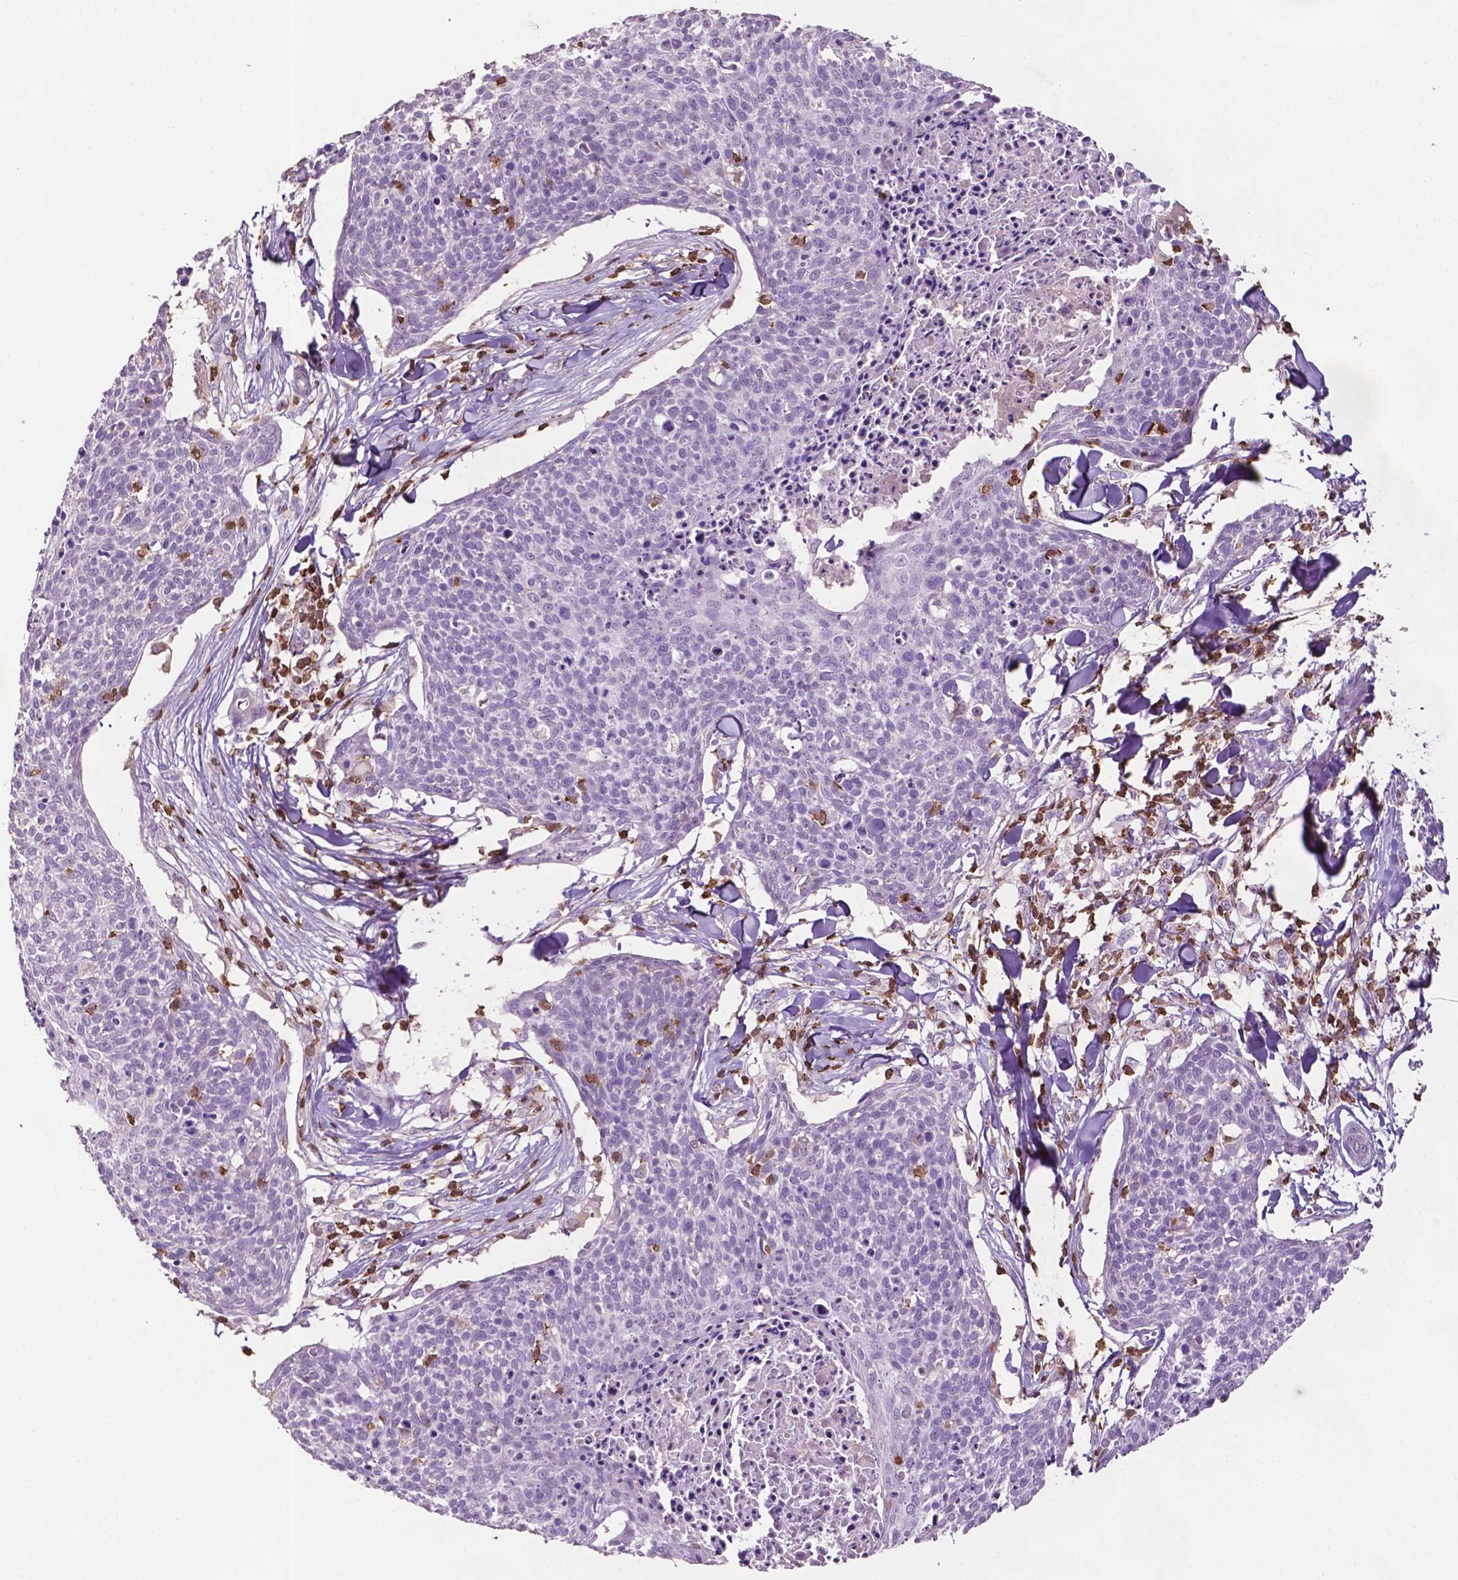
{"staining": {"intensity": "negative", "quantity": "none", "location": "none"}, "tissue": "skin cancer", "cell_type": "Tumor cells", "image_type": "cancer", "snomed": [{"axis": "morphology", "description": "Squamous cell carcinoma, NOS"}, {"axis": "topography", "description": "Skin"}, {"axis": "topography", "description": "Vulva"}], "caption": "There is no significant staining in tumor cells of skin cancer.", "gene": "TBC1D10C", "patient": {"sex": "female", "age": 75}}